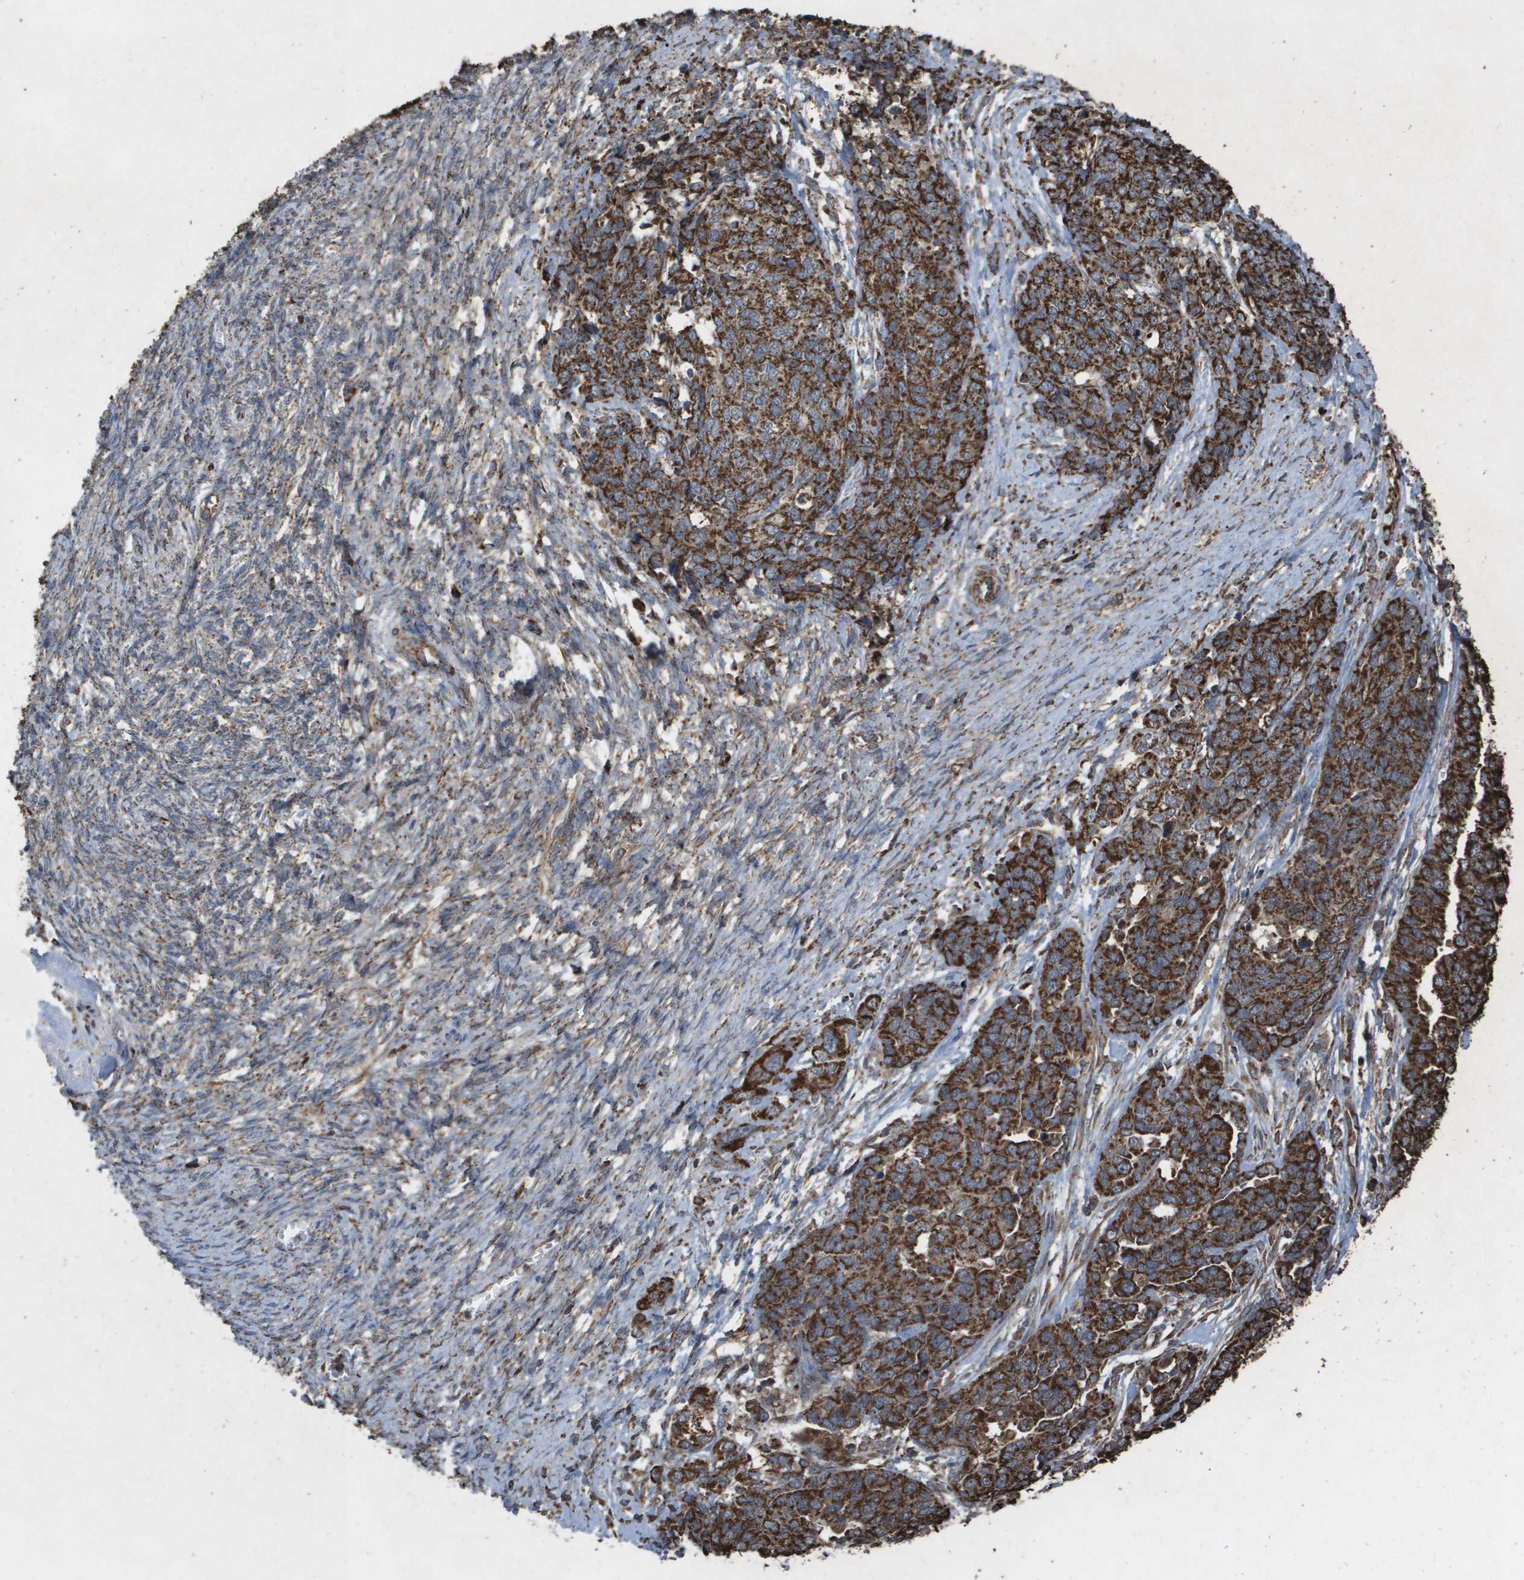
{"staining": {"intensity": "strong", "quantity": ">75%", "location": "cytoplasmic/membranous"}, "tissue": "ovarian cancer", "cell_type": "Tumor cells", "image_type": "cancer", "snomed": [{"axis": "morphology", "description": "Cystadenocarcinoma, serous, NOS"}, {"axis": "topography", "description": "Ovary"}], "caption": "Immunohistochemistry (IHC) of ovarian serous cystadenocarcinoma reveals high levels of strong cytoplasmic/membranous positivity in about >75% of tumor cells.", "gene": "HSPE1", "patient": {"sex": "female", "age": 44}}